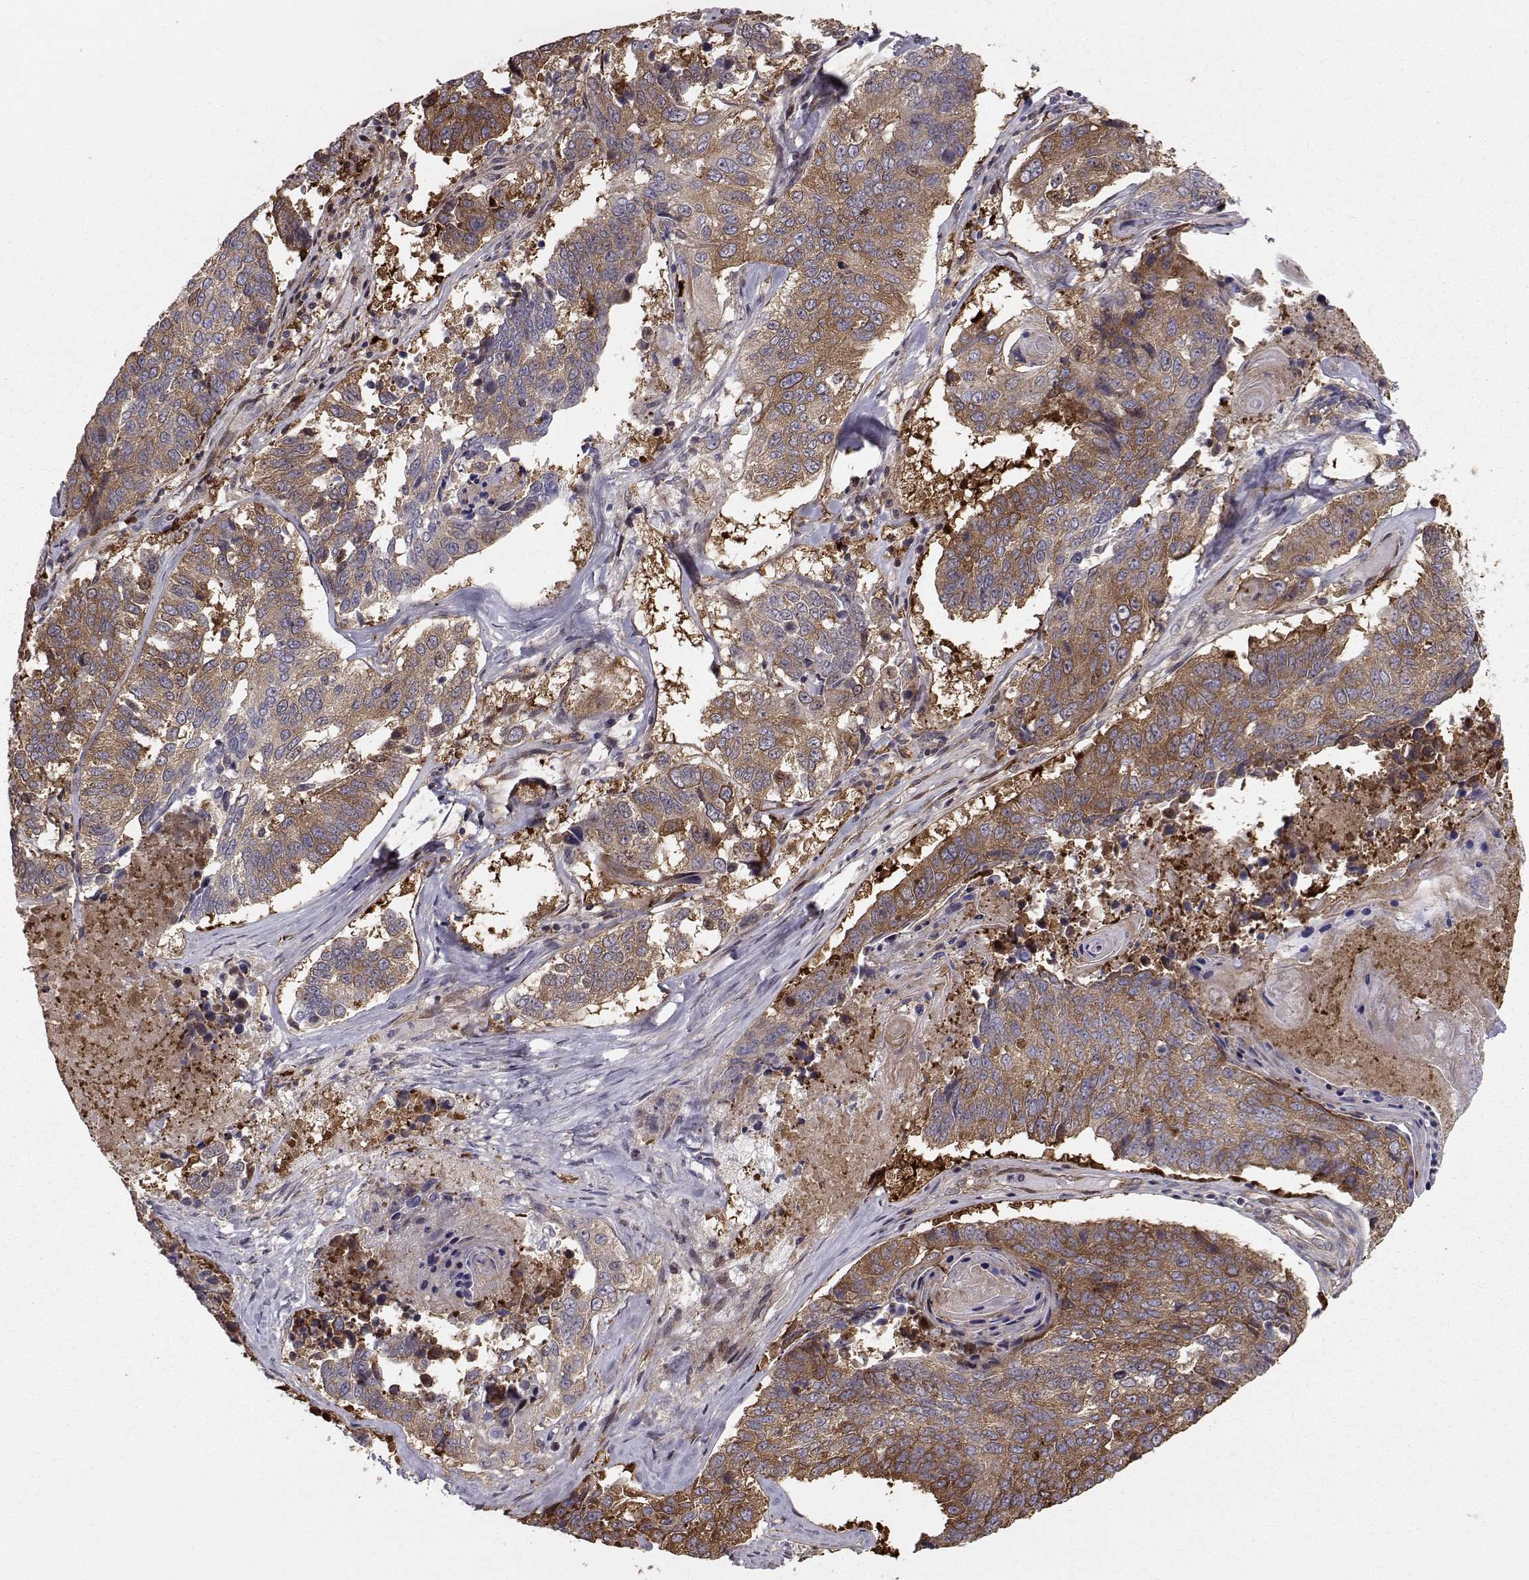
{"staining": {"intensity": "strong", "quantity": "25%-75%", "location": "cytoplasmic/membranous"}, "tissue": "lung cancer", "cell_type": "Tumor cells", "image_type": "cancer", "snomed": [{"axis": "morphology", "description": "Squamous cell carcinoma, NOS"}, {"axis": "topography", "description": "Lung"}], "caption": "Brown immunohistochemical staining in lung cancer (squamous cell carcinoma) displays strong cytoplasmic/membranous expression in about 25%-75% of tumor cells. The staining was performed using DAB (3,3'-diaminobenzidine) to visualize the protein expression in brown, while the nuclei were stained in blue with hematoxylin (Magnification: 20x).", "gene": "HSP90AB1", "patient": {"sex": "male", "age": 73}}